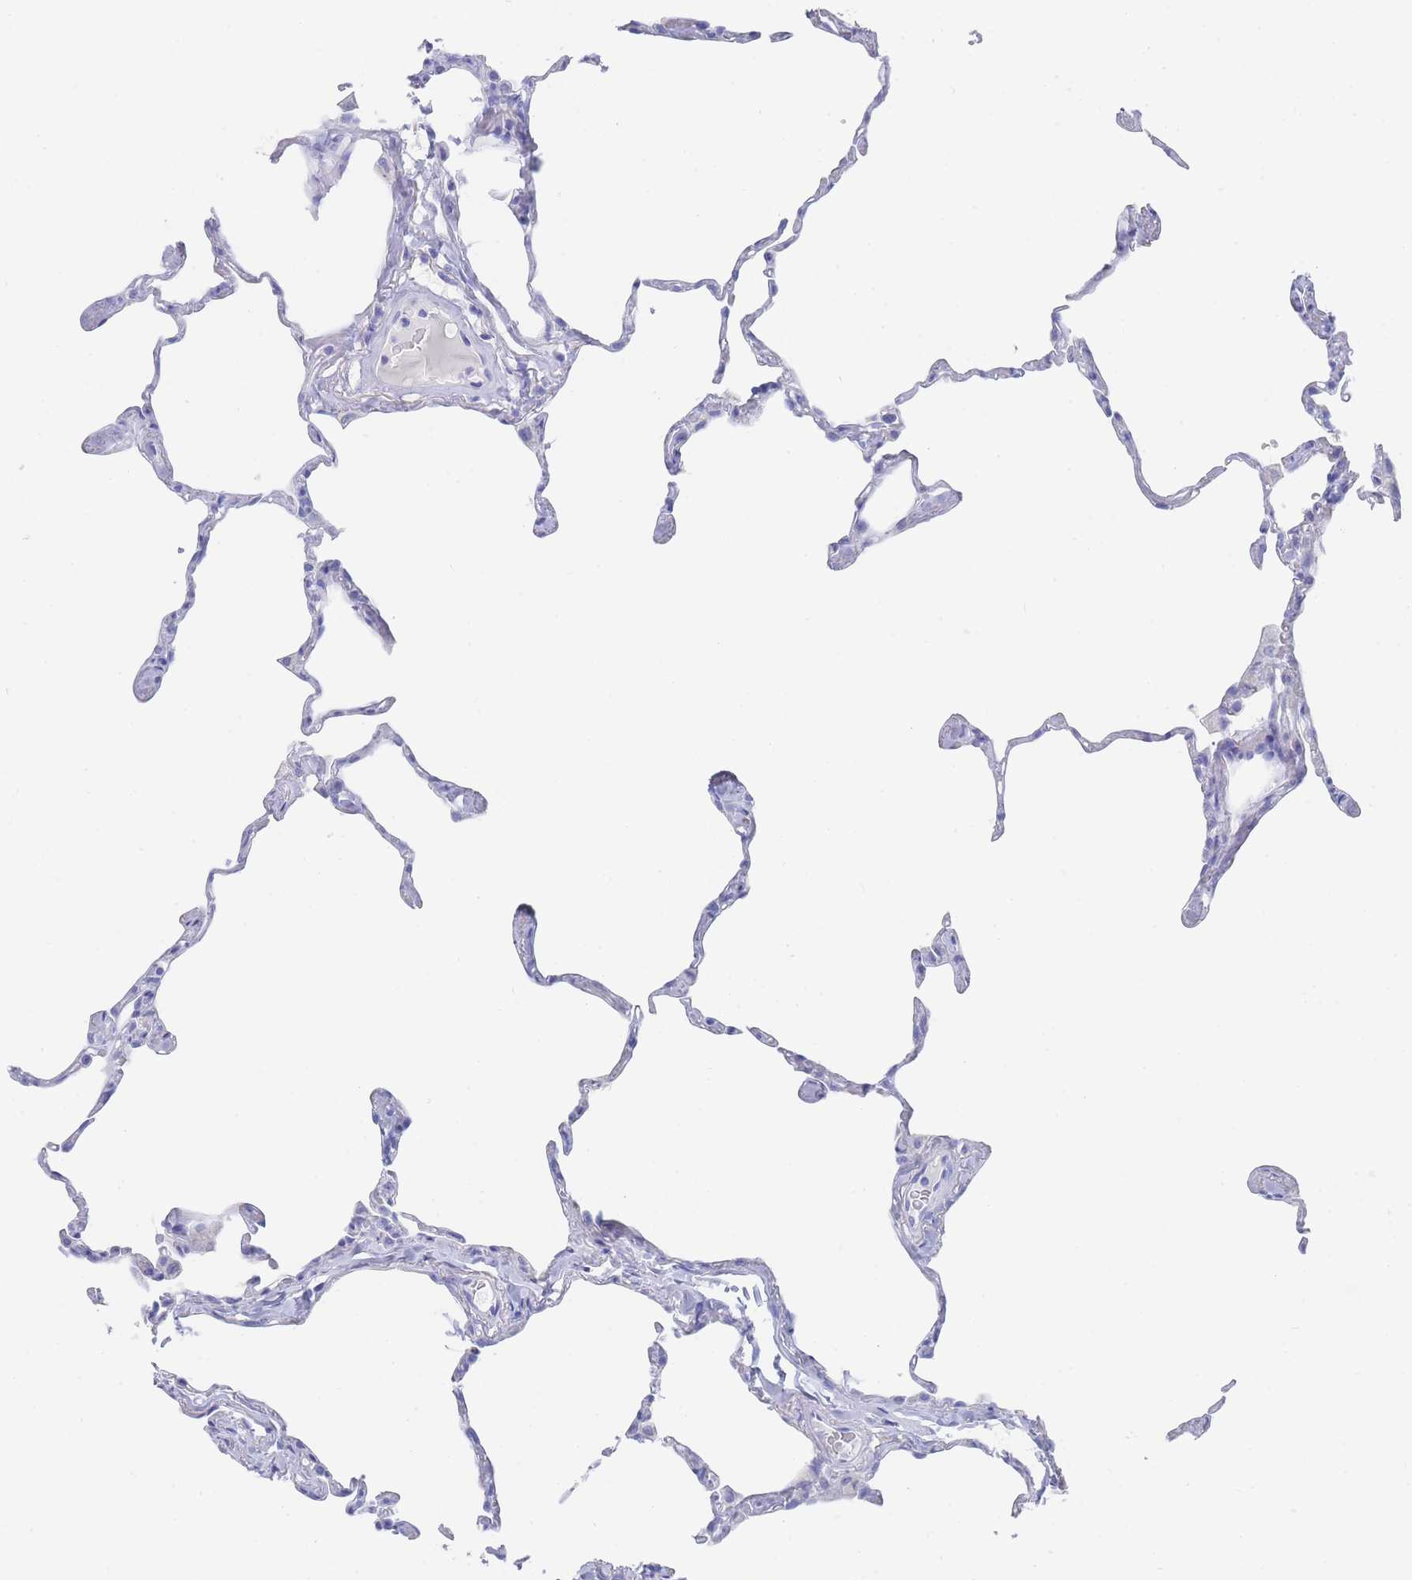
{"staining": {"intensity": "negative", "quantity": "none", "location": "none"}, "tissue": "lung", "cell_type": "Alveolar cells", "image_type": "normal", "snomed": [{"axis": "morphology", "description": "Normal tissue, NOS"}, {"axis": "topography", "description": "Lung"}], "caption": "Immunohistochemistry (IHC) photomicrograph of benign human lung stained for a protein (brown), which reveals no positivity in alveolar cells.", "gene": "LRRC37A2", "patient": {"sex": "male", "age": 65}}